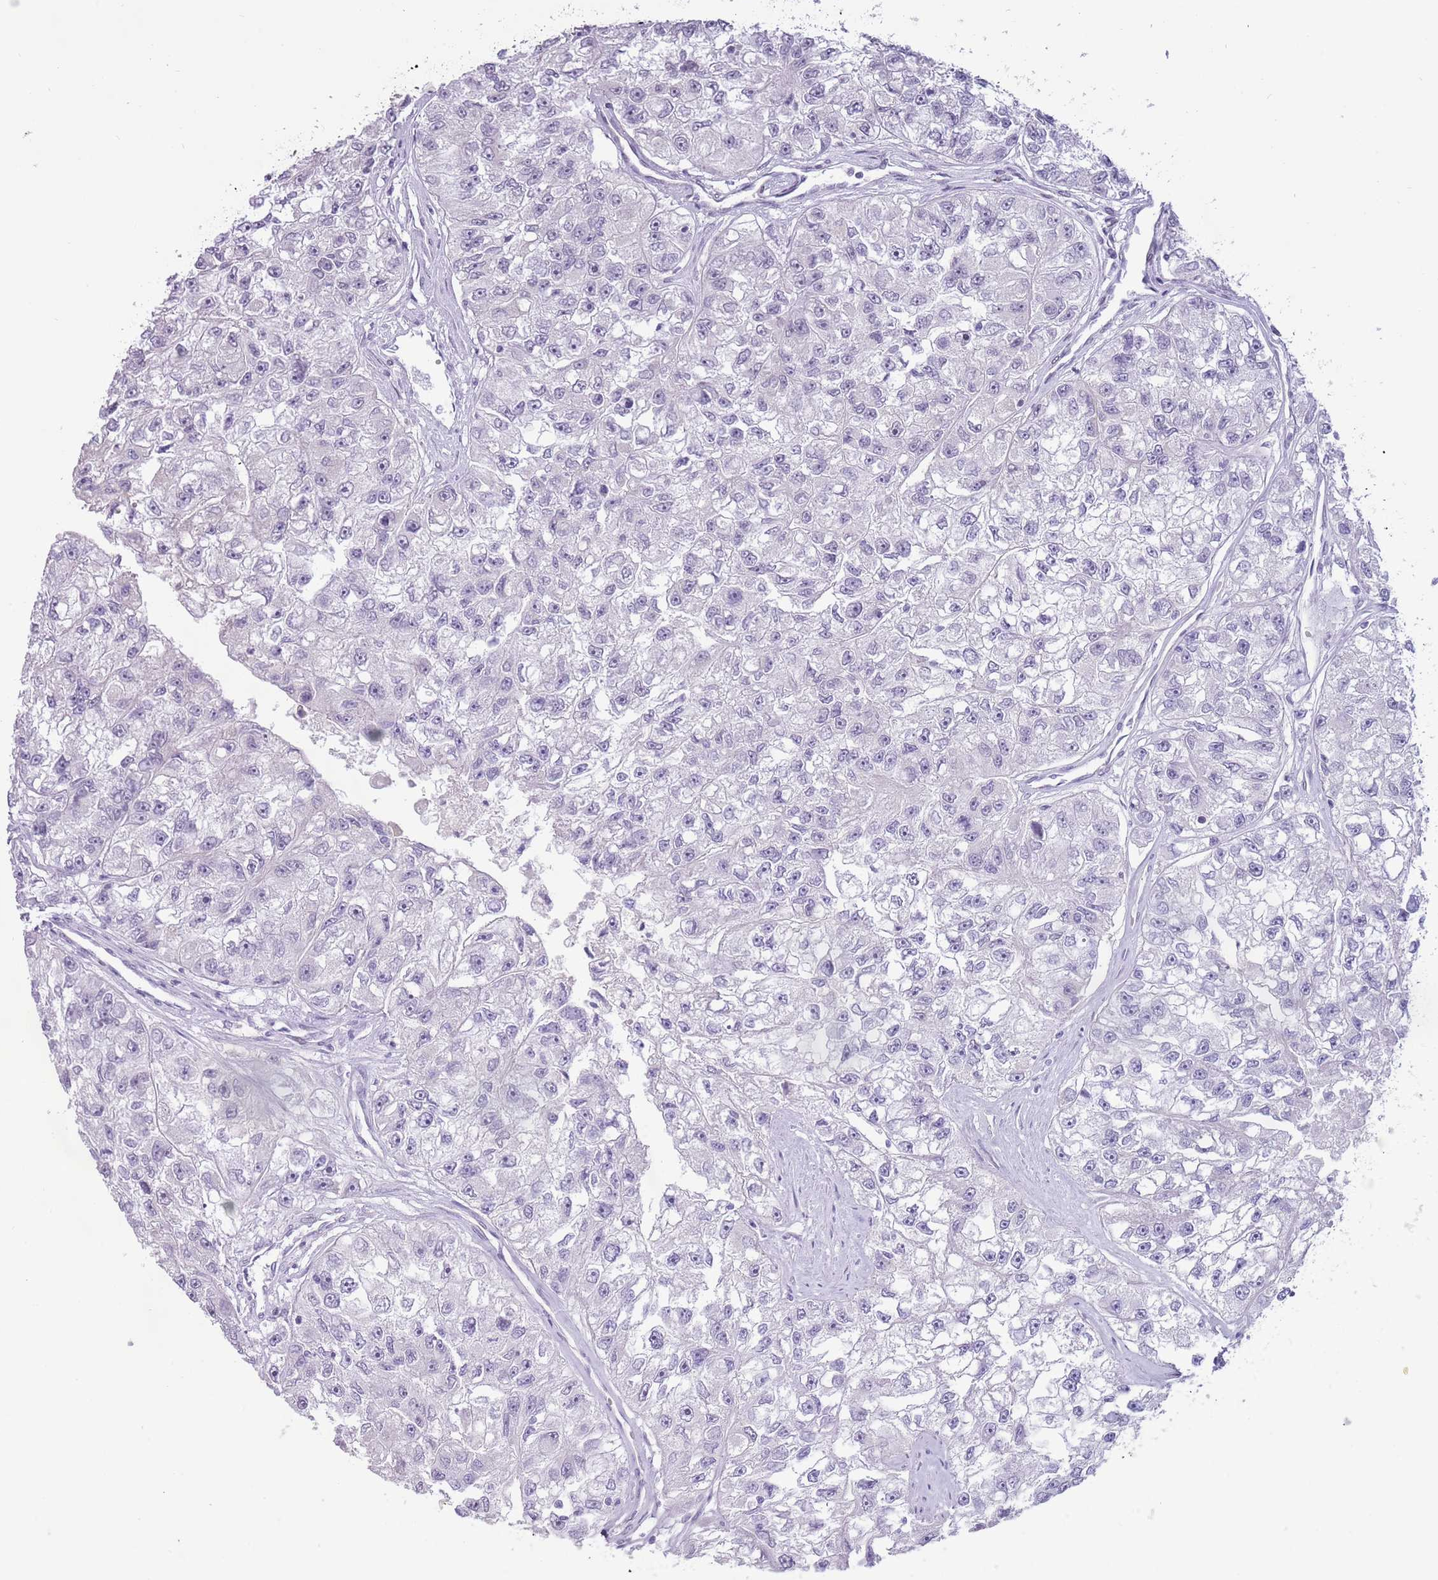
{"staining": {"intensity": "negative", "quantity": "none", "location": "none"}, "tissue": "renal cancer", "cell_type": "Tumor cells", "image_type": "cancer", "snomed": [{"axis": "morphology", "description": "Adenocarcinoma, NOS"}, {"axis": "topography", "description": "Kidney"}], "caption": "Immunohistochemical staining of human renal cancer demonstrates no significant staining in tumor cells.", "gene": "MLLT11", "patient": {"sex": "male", "age": 63}}